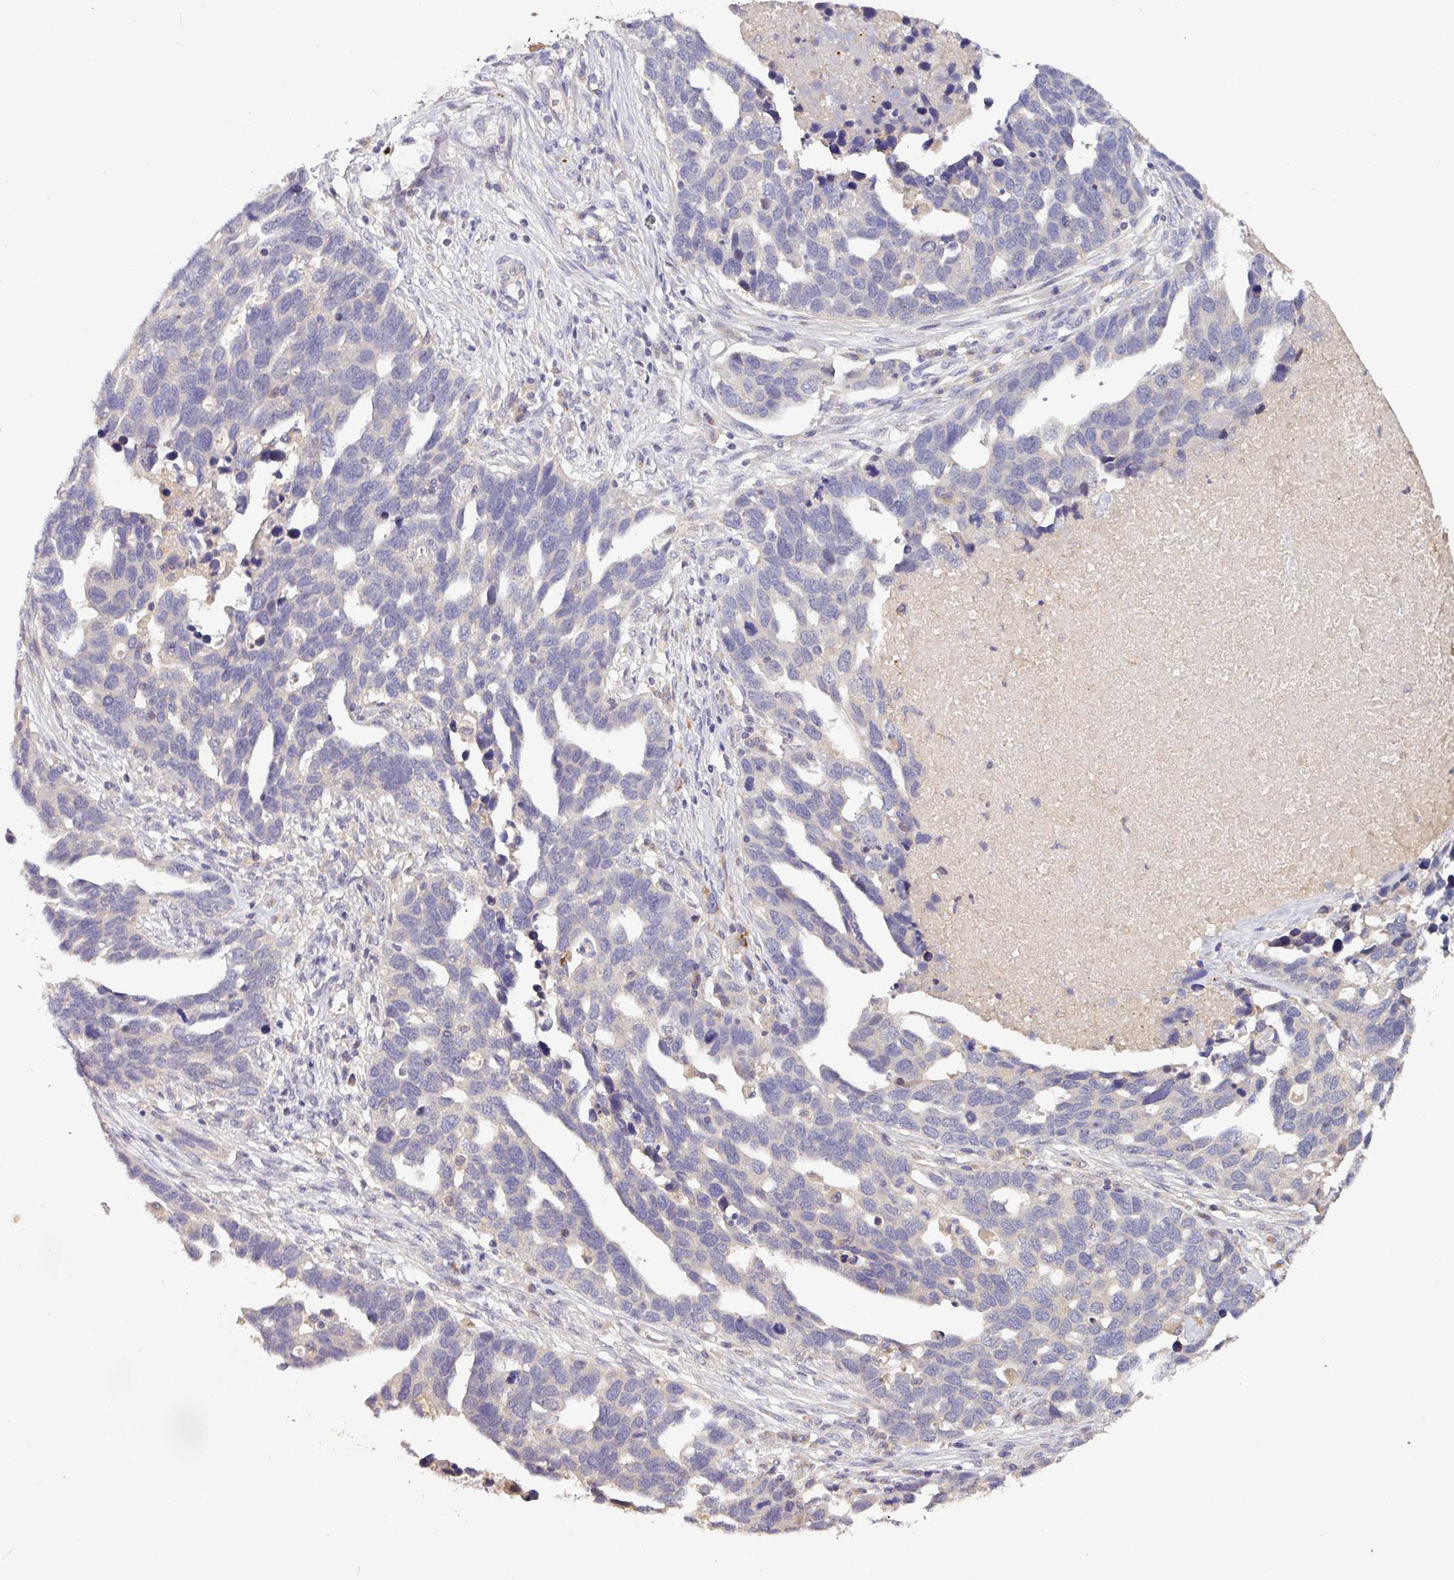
{"staining": {"intensity": "negative", "quantity": "none", "location": "none"}, "tissue": "ovarian cancer", "cell_type": "Tumor cells", "image_type": "cancer", "snomed": [{"axis": "morphology", "description": "Cystadenocarcinoma, serous, NOS"}, {"axis": "topography", "description": "Ovary"}], "caption": "IHC of ovarian cancer shows no positivity in tumor cells.", "gene": "AEBP2", "patient": {"sex": "female", "age": 54}}